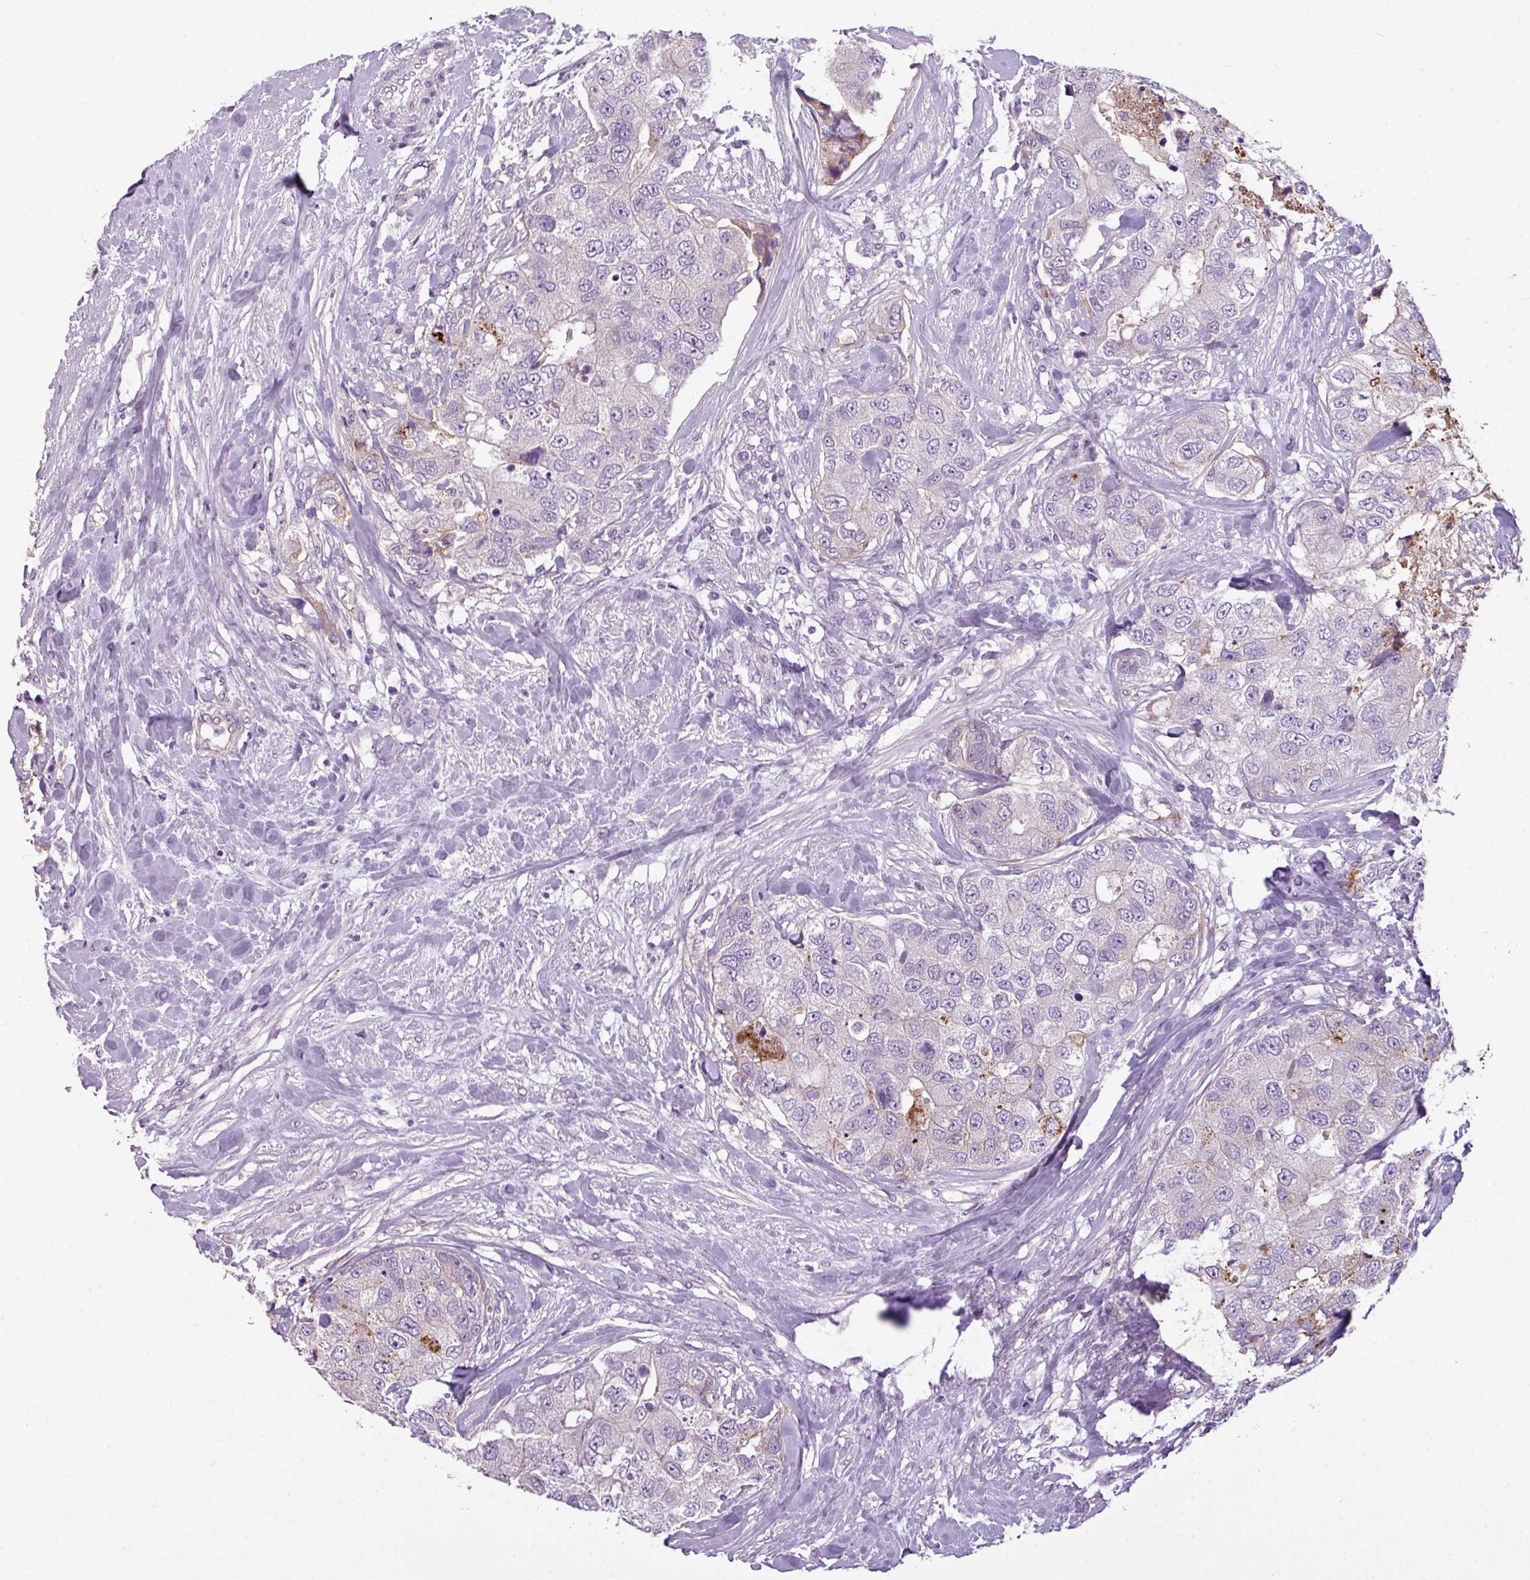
{"staining": {"intensity": "weak", "quantity": "<25%", "location": "cytoplasmic/membranous"}, "tissue": "breast cancer", "cell_type": "Tumor cells", "image_type": "cancer", "snomed": [{"axis": "morphology", "description": "Duct carcinoma"}, {"axis": "topography", "description": "Breast"}], "caption": "Immunohistochemistry of breast cancer demonstrates no expression in tumor cells.", "gene": "TMEM178B", "patient": {"sex": "female", "age": 62}}